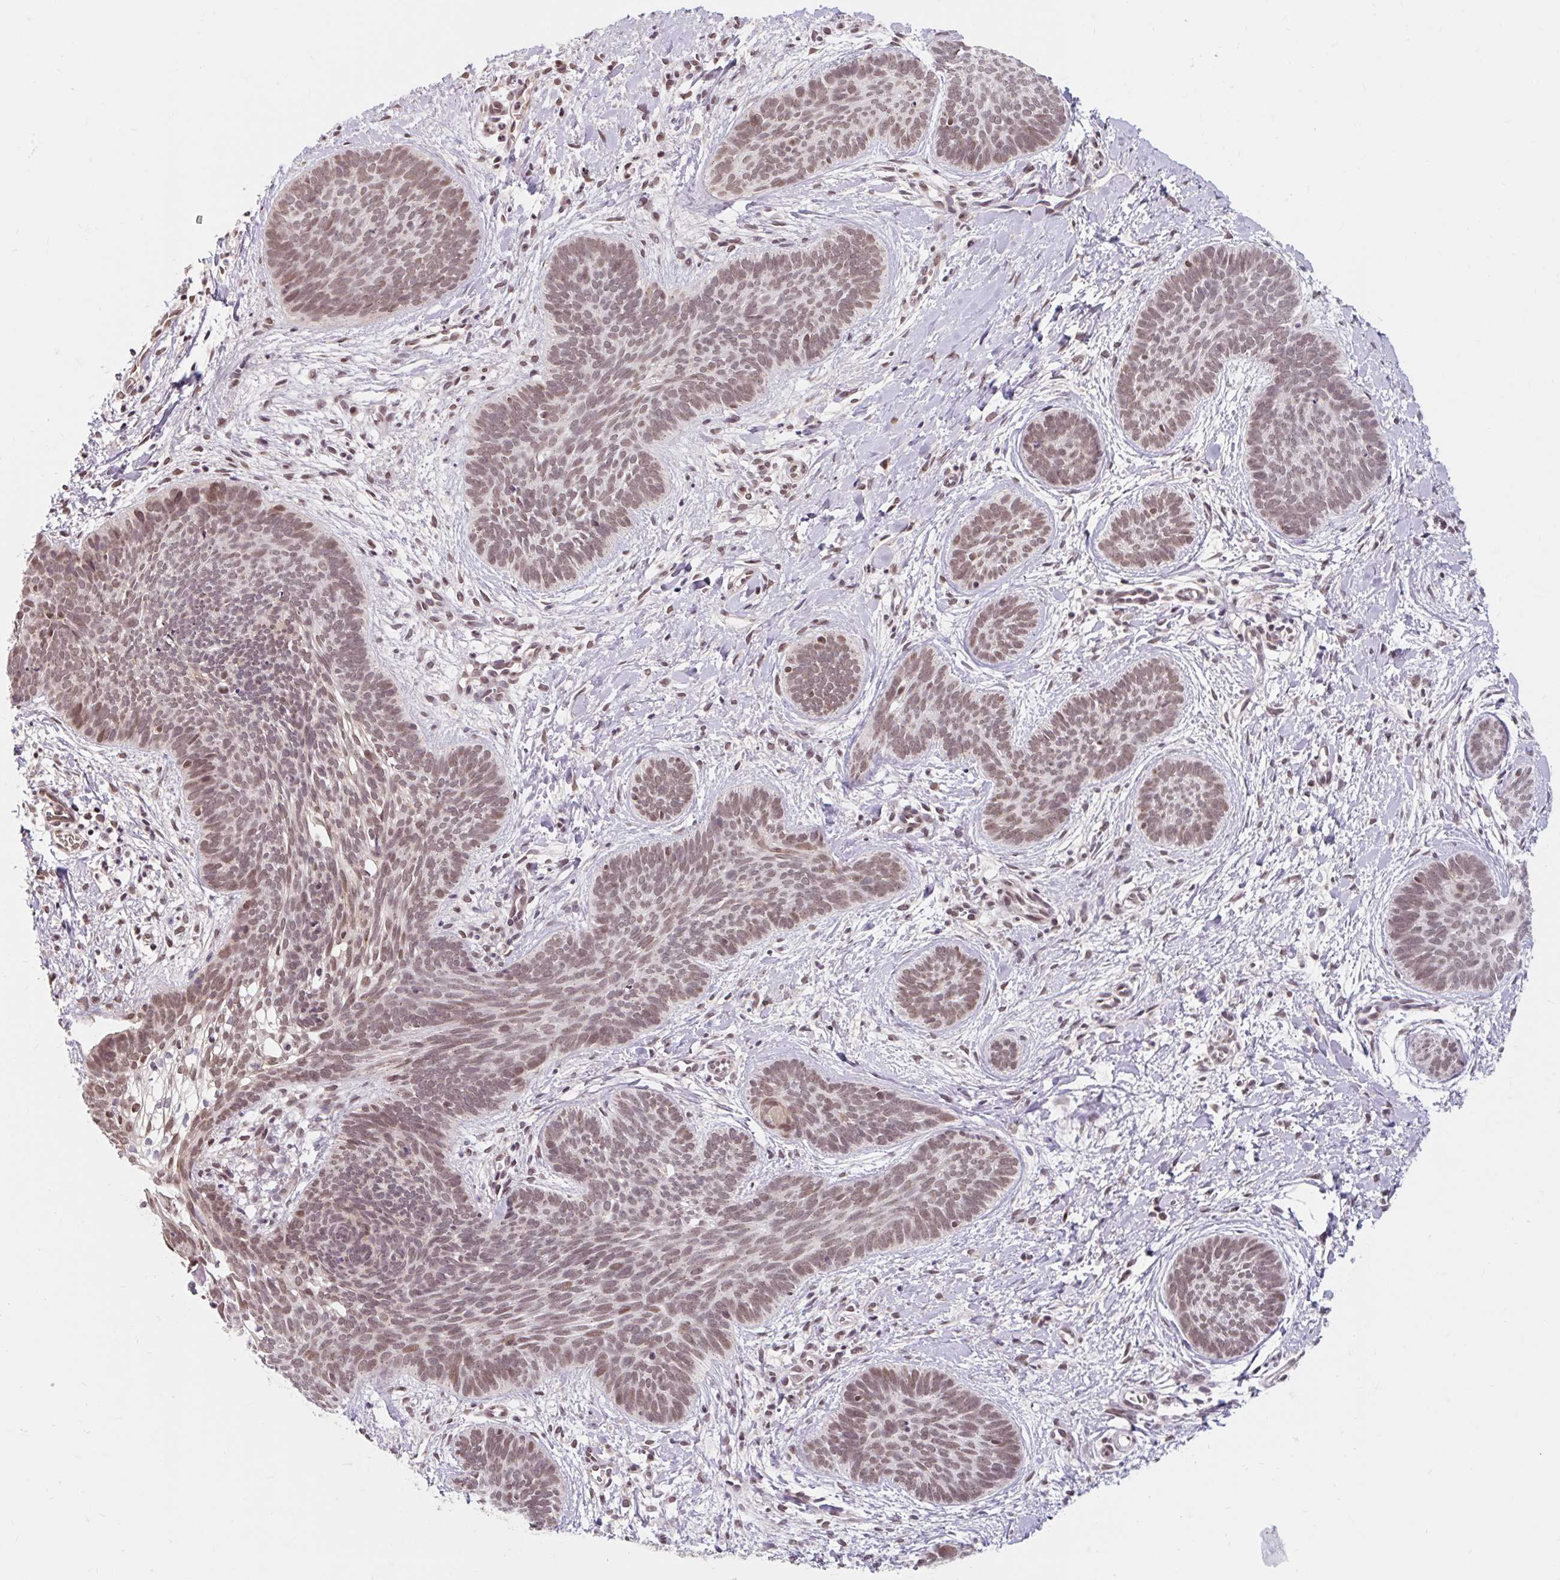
{"staining": {"intensity": "moderate", "quantity": ">75%", "location": "nuclear"}, "tissue": "skin cancer", "cell_type": "Tumor cells", "image_type": "cancer", "snomed": [{"axis": "morphology", "description": "Basal cell carcinoma"}, {"axis": "topography", "description": "Skin"}], "caption": "The micrograph displays immunohistochemical staining of skin basal cell carcinoma. There is moderate nuclear positivity is present in approximately >75% of tumor cells. (Brightfield microscopy of DAB IHC at high magnification).", "gene": "BICRA", "patient": {"sex": "female", "age": 81}}